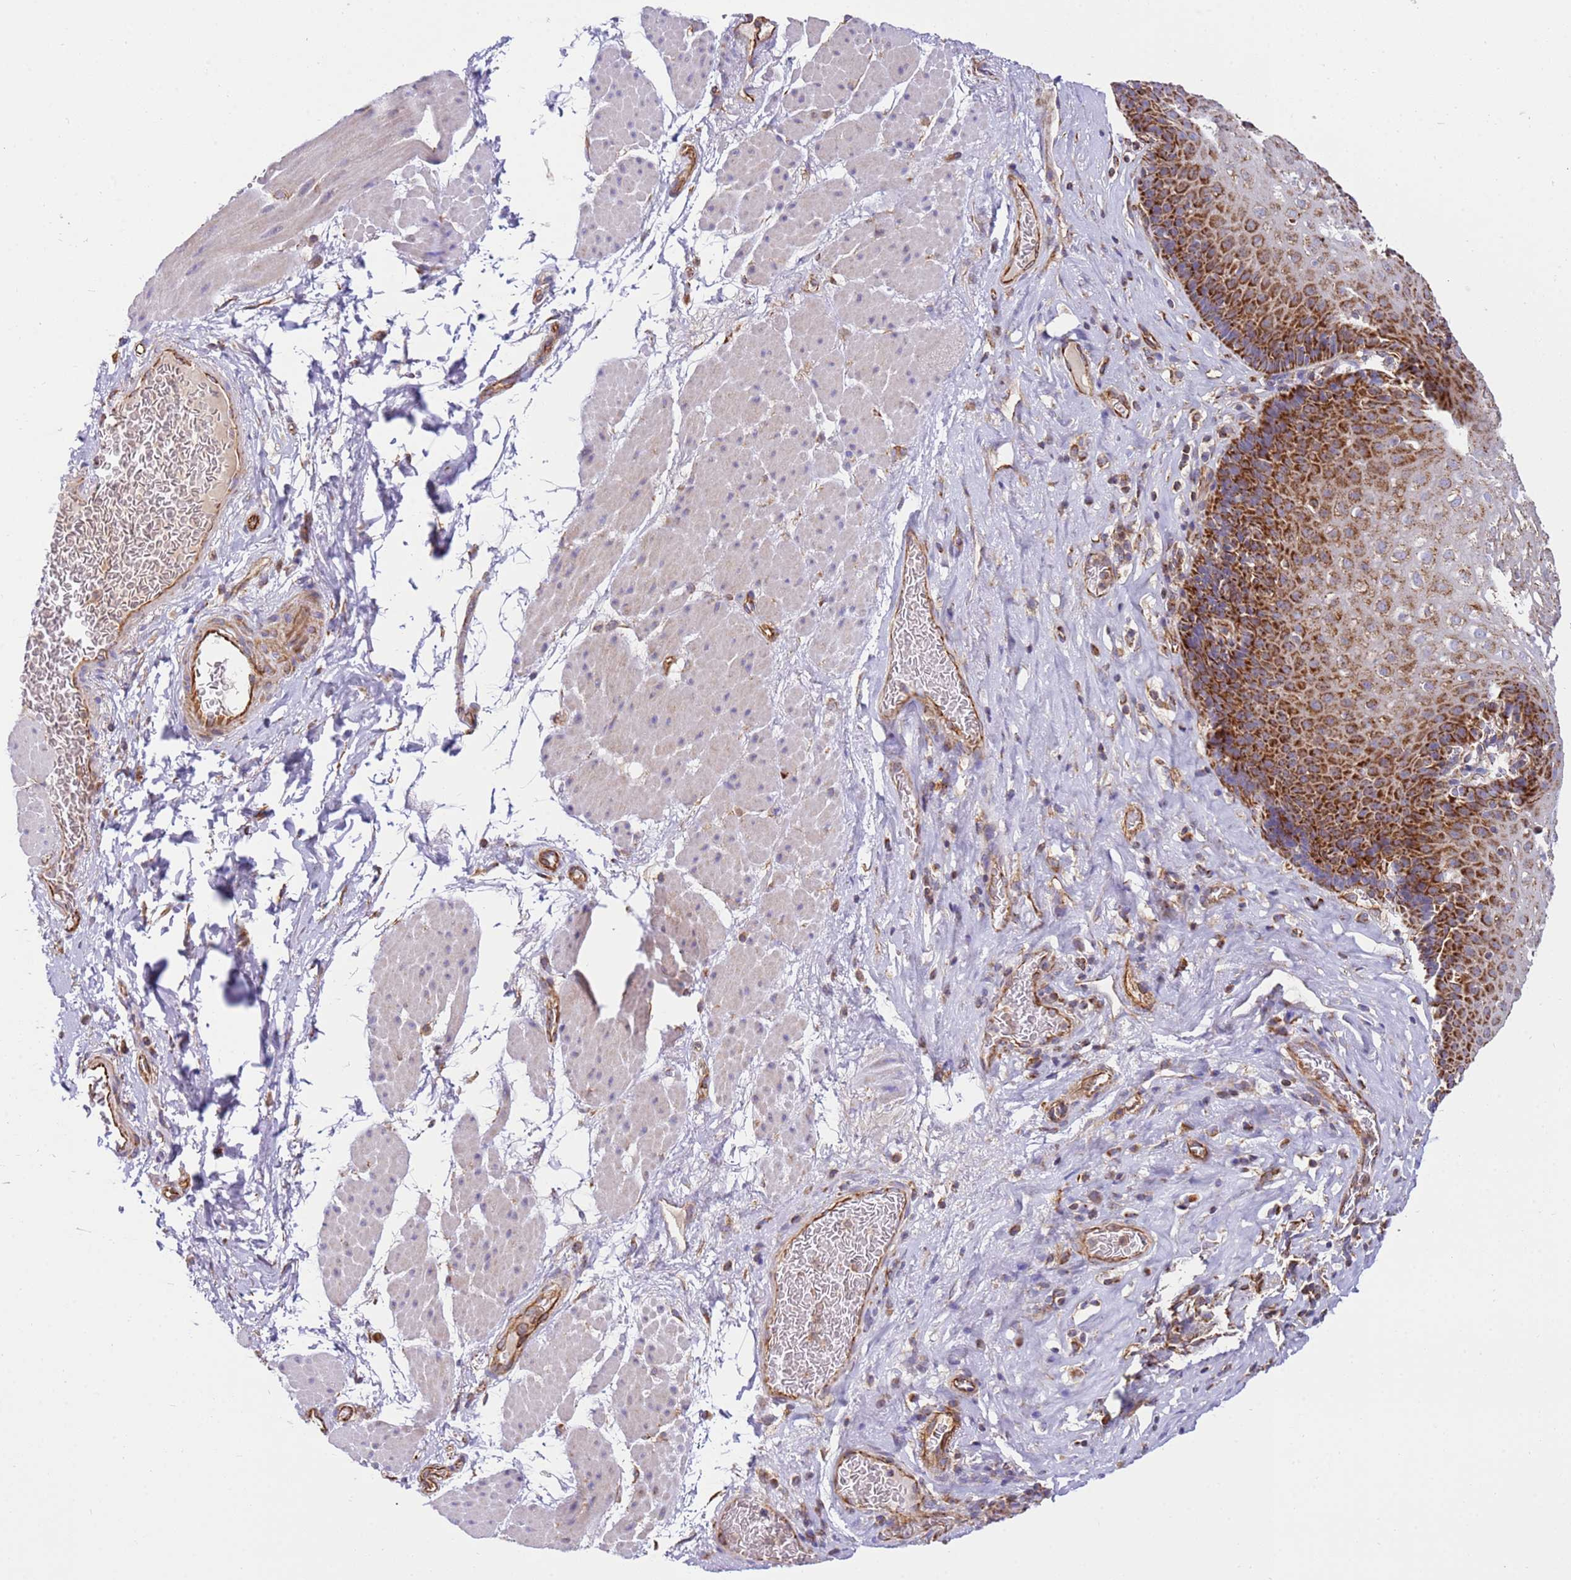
{"staining": {"intensity": "strong", "quantity": ">75%", "location": "cytoplasmic/membranous"}, "tissue": "esophagus", "cell_type": "Squamous epithelial cells", "image_type": "normal", "snomed": [{"axis": "morphology", "description": "Normal tissue, NOS"}, {"axis": "topography", "description": "Esophagus"}], "caption": "Strong cytoplasmic/membranous staining for a protein is present in about >75% of squamous epithelial cells of benign esophagus using immunohistochemistry.", "gene": "MRPL20", "patient": {"sex": "female", "age": 66}}